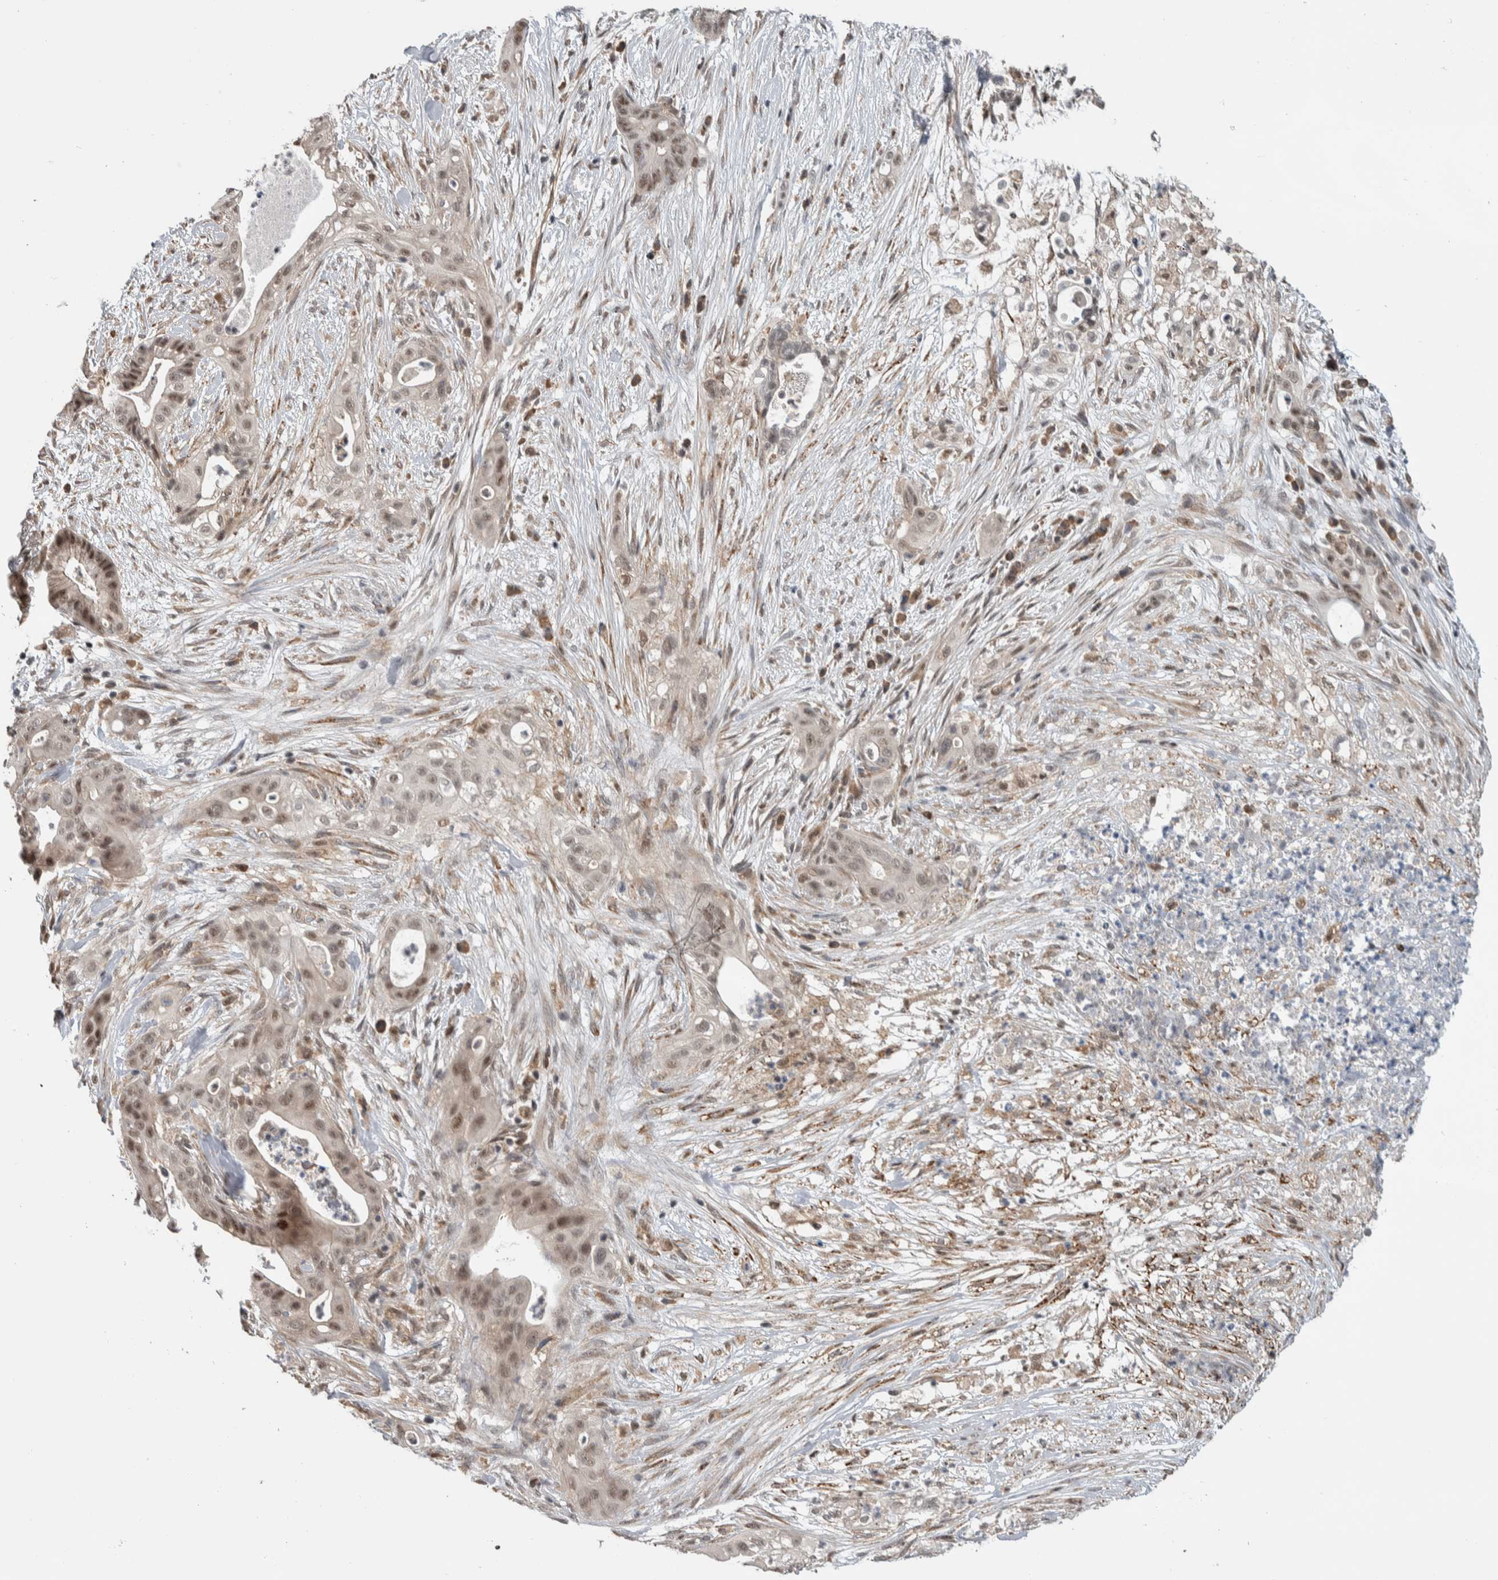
{"staining": {"intensity": "weak", "quantity": ">75%", "location": "nuclear"}, "tissue": "pancreatic cancer", "cell_type": "Tumor cells", "image_type": "cancer", "snomed": [{"axis": "morphology", "description": "Adenocarcinoma, NOS"}, {"axis": "topography", "description": "Pancreas"}], "caption": "Protein positivity by IHC displays weak nuclear expression in approximately >75% of tumor cells in pancreatic cancer (adenocarcinoma). (Stains: DAB (3,3'-diaminobenzidine) in brown, nuclei in blue, Microscopy: brightfield microscopy at high magnification).", "gene": "PRDM4", "patient": {"sex": "male", "age": 58}}